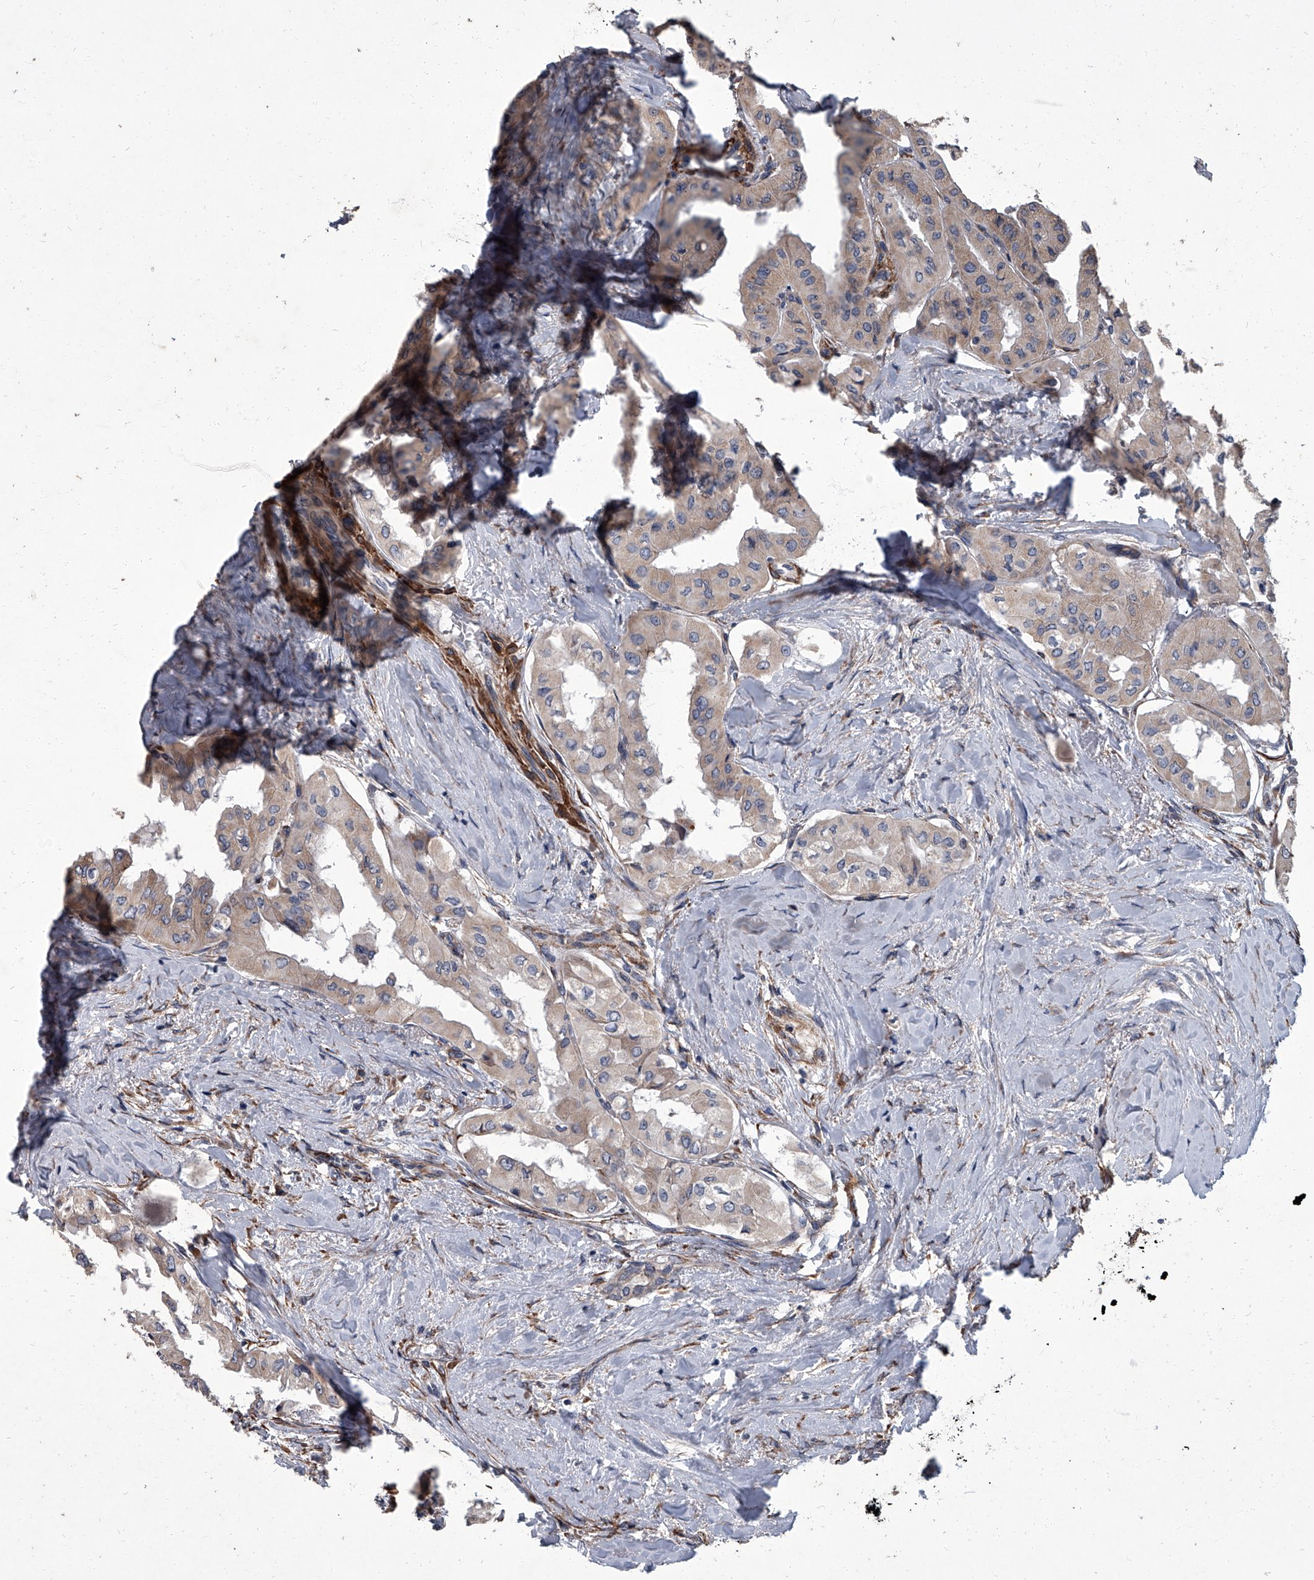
{"staining": {"intensity": "weak", "quantity": "<25%", "location": "cytoplasmic/membranous"}, "tissue": "thyroid cancer", "cell_type": "Tumor cells", "image_type": "cancer", "snomed": [{"axis": "morphology", "description": "Papillary adenocarcinoma, NOS"}, {"axis": "topography", "description": "Thyroid gland"}], "caption": "Thyroid cancer was stained to show a protein in brown. There is no significant staining in tumor cells.", "gene": "SIRT4", "patient": {"sex": "female", "age": 59}}